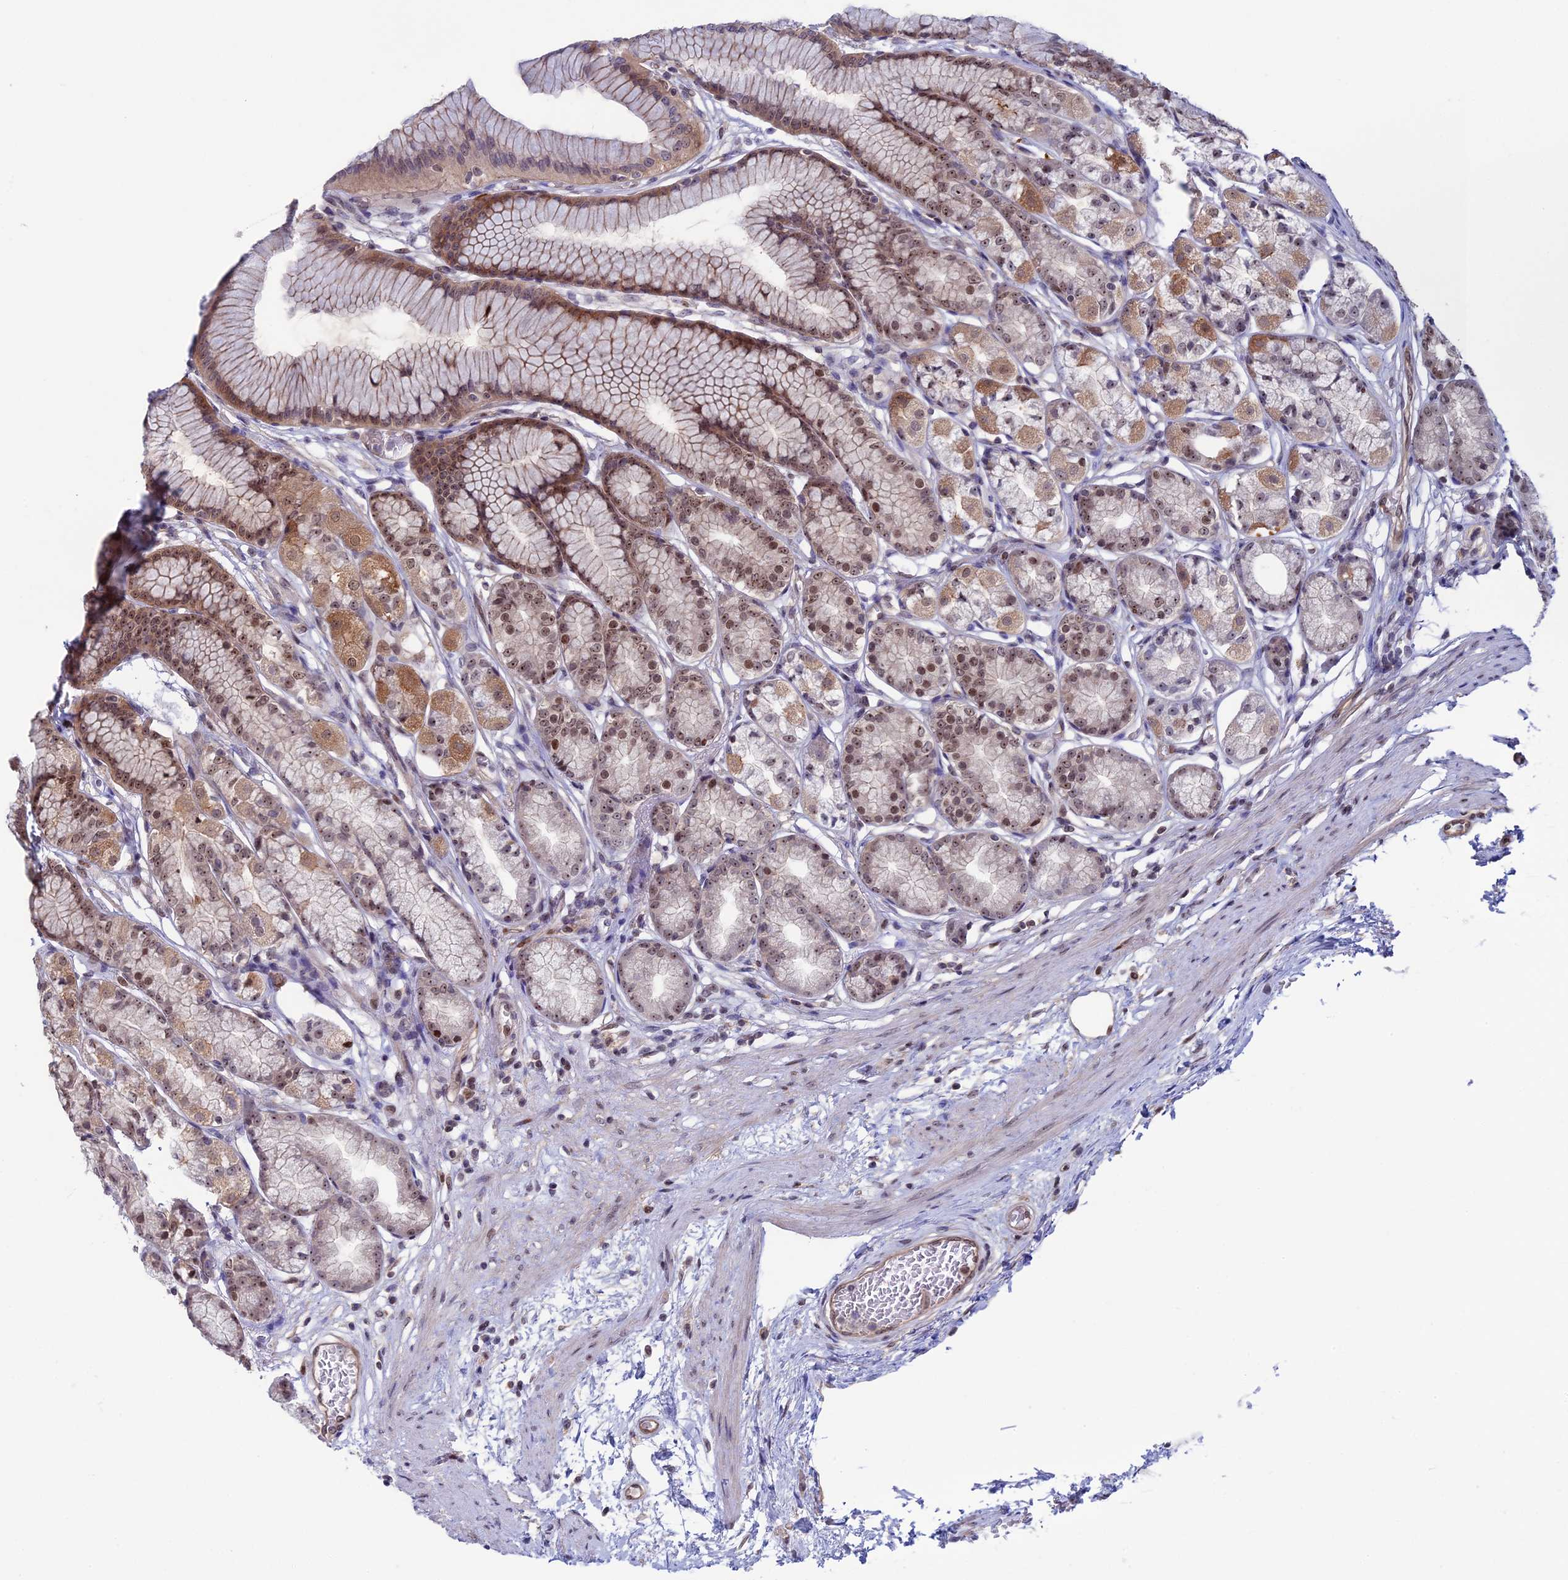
{"staining": {"intensity": "moderate", "quantity": ">75%", "location": "cytoplasmic/membranous,nuclear"}, "tissue": "stomach", "cell_type": "Glandular cells", "image_type": "normal", "snomed": [{"axis": "morphology", "description": "Normal tissue, NOS"}, {"axis": "morphology", "description": "Adenocarcinoma, NOS"}, {"axis": "morphology", "description": "Adenocarcinoma, High grade"}, {"axis": "topography", "description": "Stomach, upper"}, {"axis": "topography", "description": "Stomach"}], "caption": "Approximately >75% of glandular cells in unremarkable human stomach show moderate cytoplasmic/membranous,nuclear protein staining as visualized by brown immunohistochemical staining.", "gene": "CCDC86", "patient": {"sex": "female", "age": 65}}